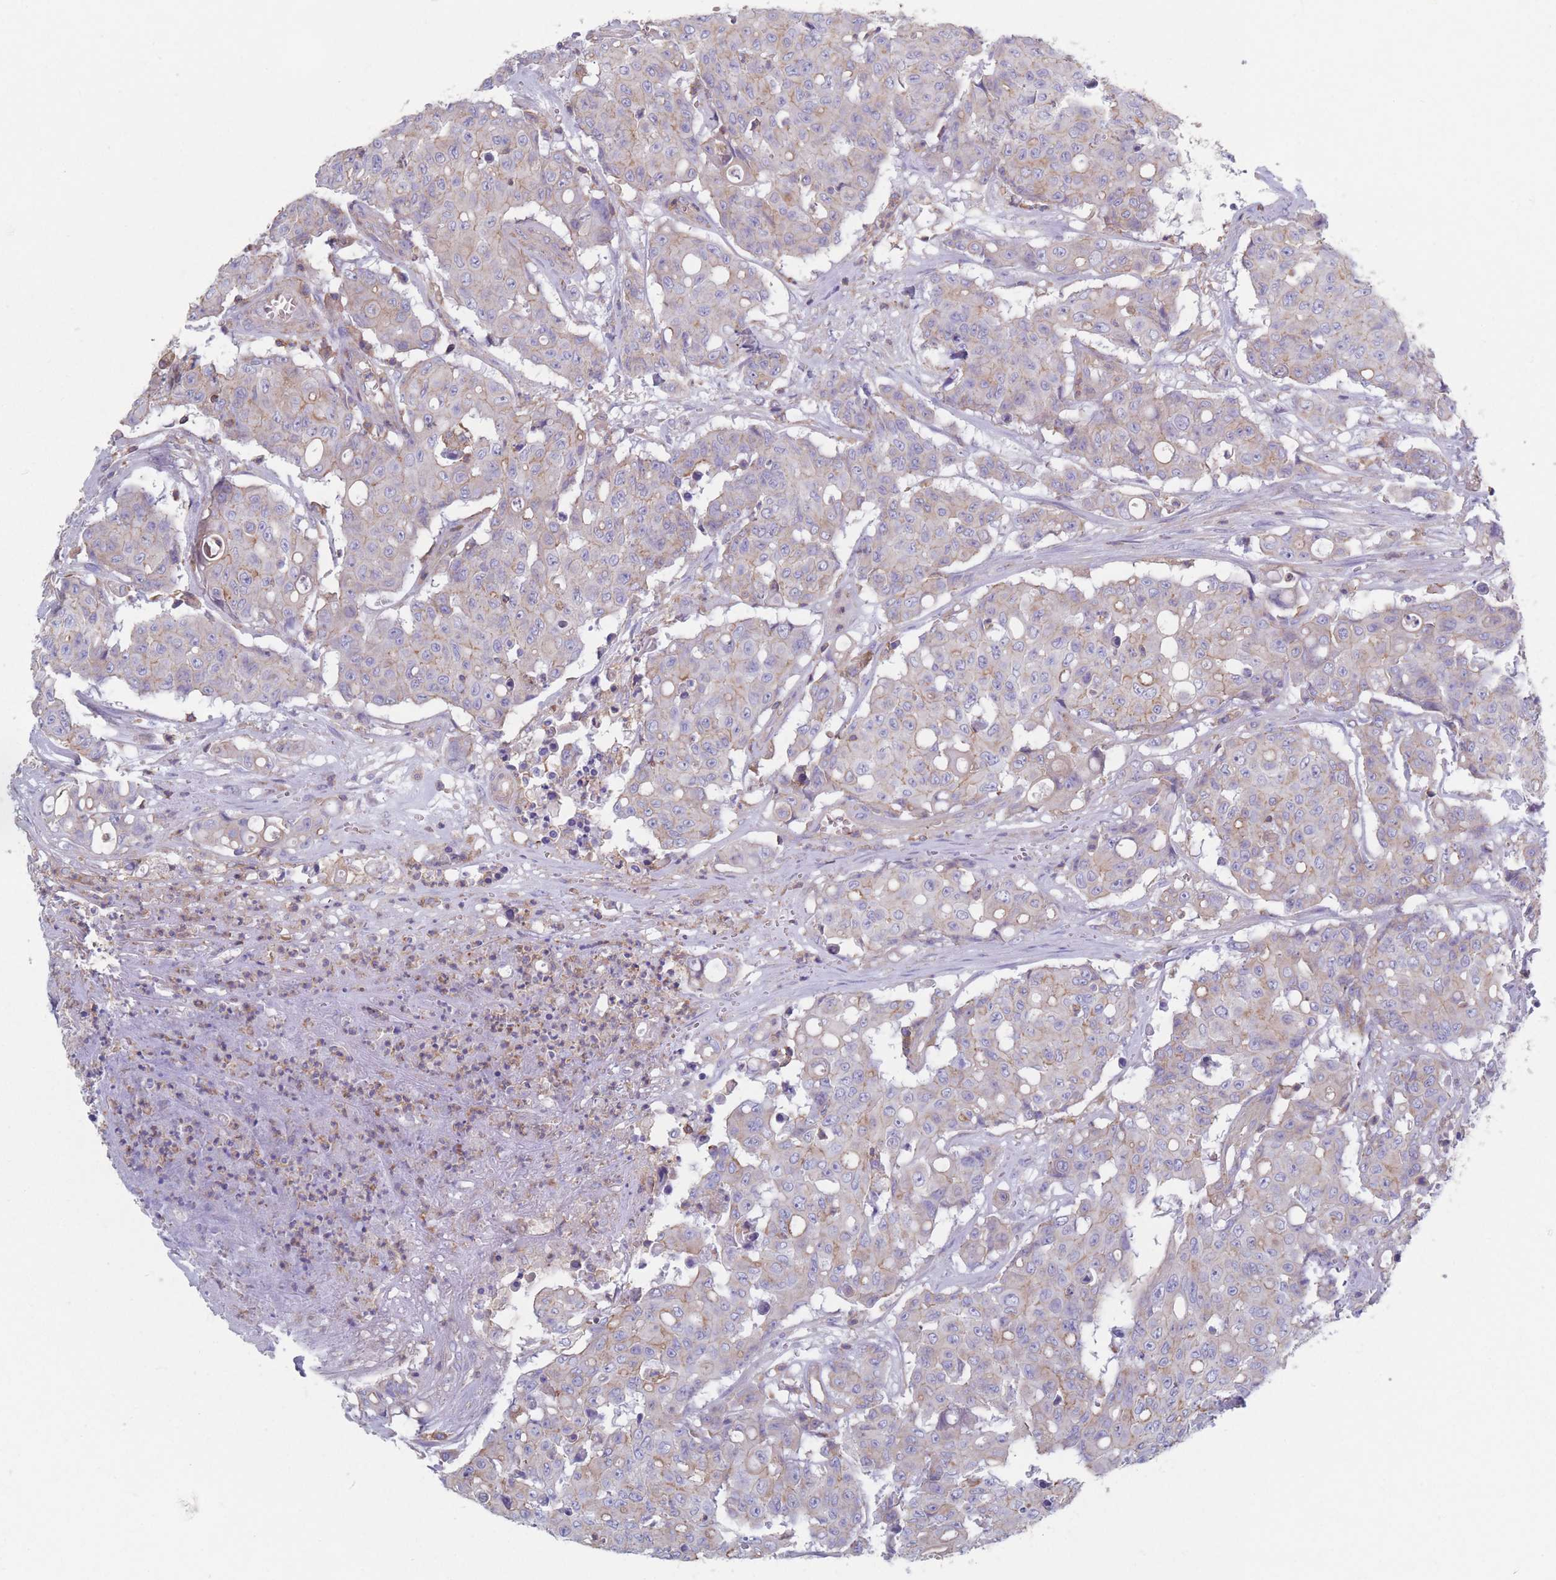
{"staining": {"intensity": "weak", "quantity": "<25%", "location": "cytoplasmic/membranous"}, "tissue": "colorectal cancer", "cell_type": "Tumor cells", "image_type": "cancer", "snomed": [{"axis": "morphology", "description": "Adenocarcinoma, NOS"}, {"axis": "topography", "description": "Colon"}], "caption": "The micrograph reveals no significant staining in tumor cells of colorectal cancer.", "gene": "ADH1A", "patient": {"sex": "male", "age": 51}}